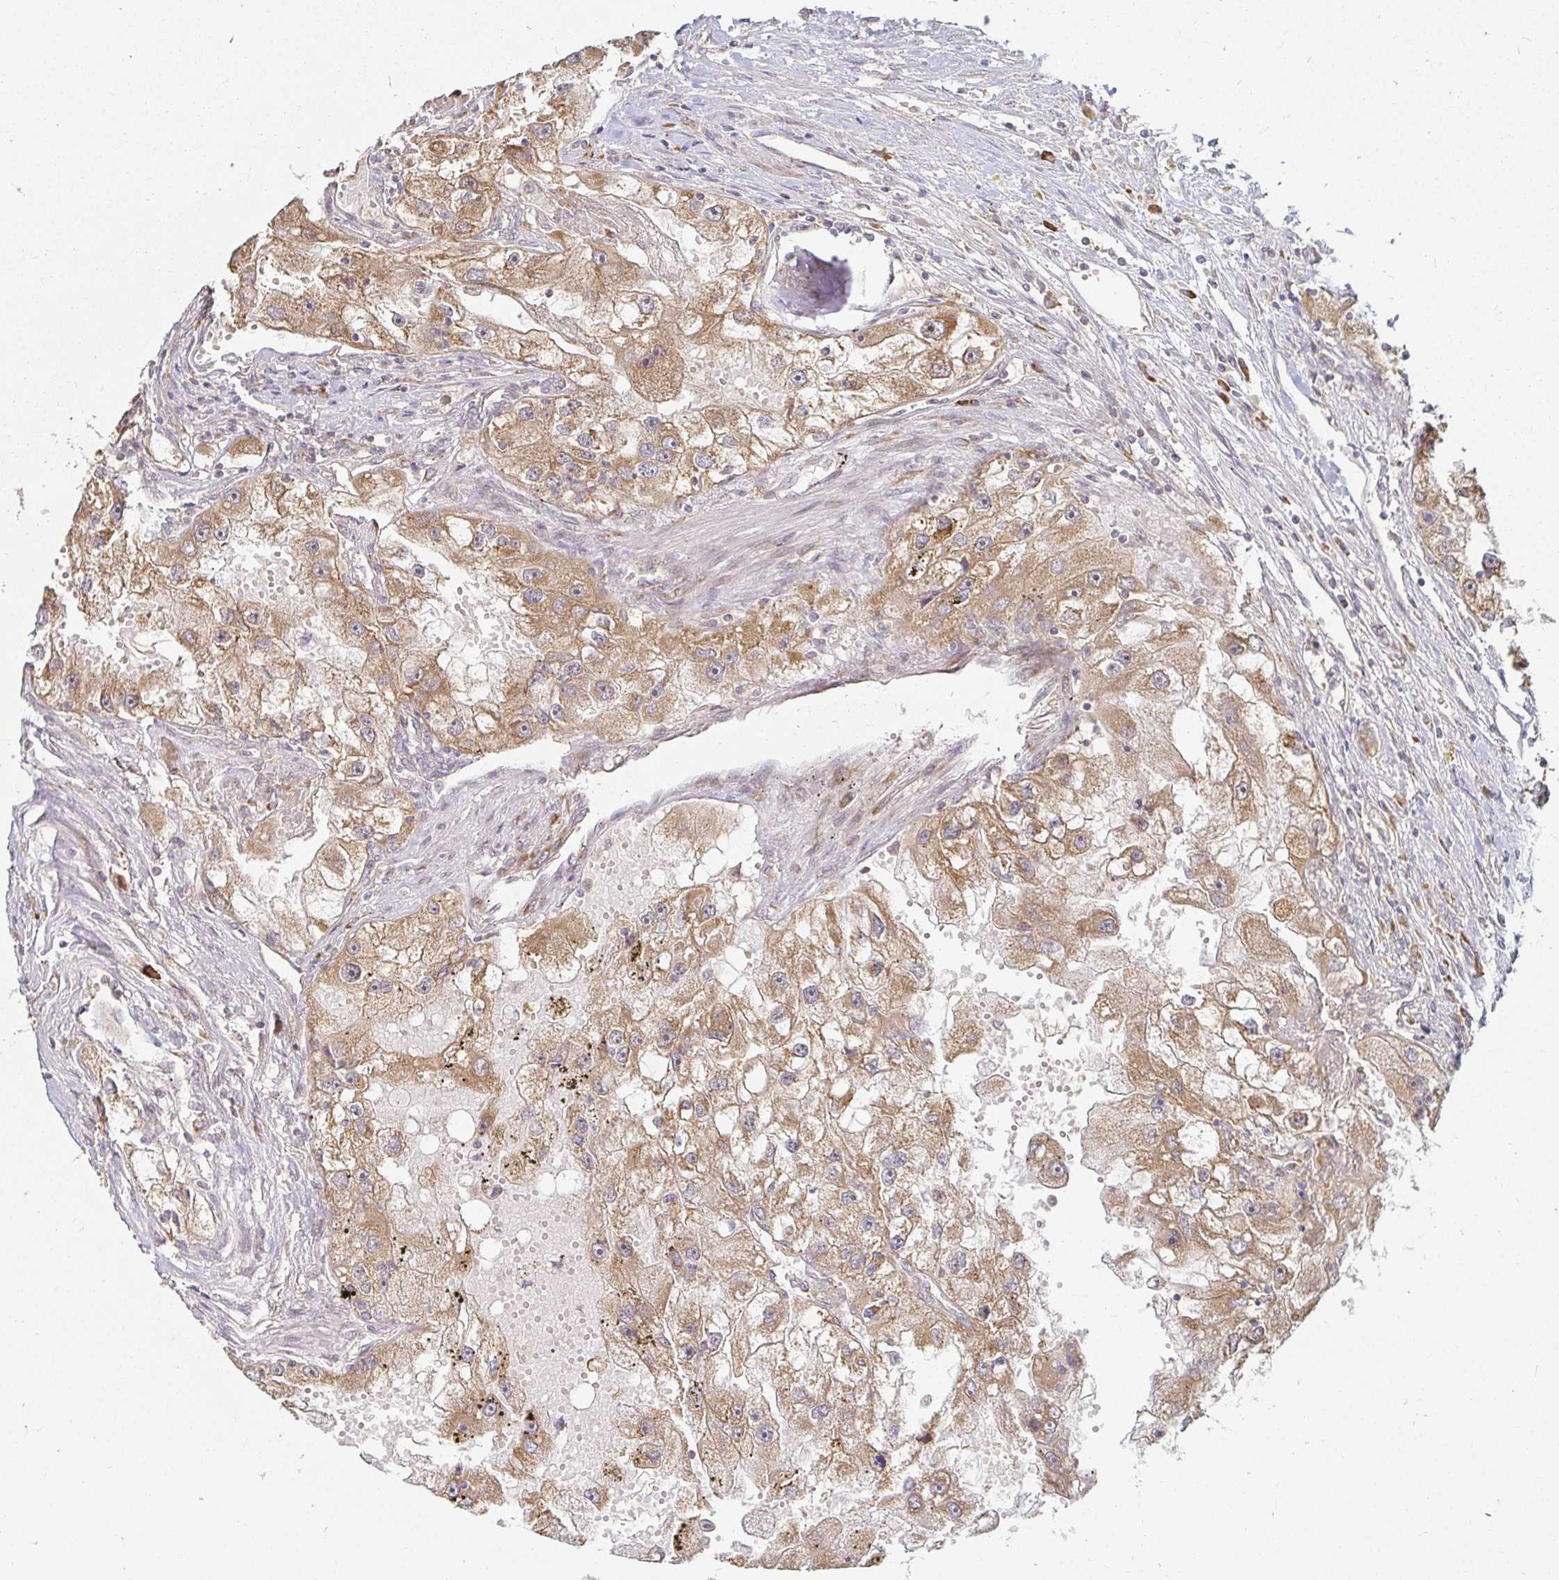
{"staining": {"intensity": "moderate", "quantity": ">75%", "location": "cytoplasmic/membranous"}, "tissue": "renal cancer", "cell_type": "Tumor cells", "image_type": "cancer", "snomed": [{"axis": "morphology", "description": "Adenocarcinoma, NOS"}, {"axis": "topography", "description": "Kidney"}], "caption": "A histopathology image of renal cancer stained for a protein shows moderate cytoplasmic/membranous brown staining in tumor cells.", "gene": "CAST", "patient": {"sex": "male", "age": 63}}